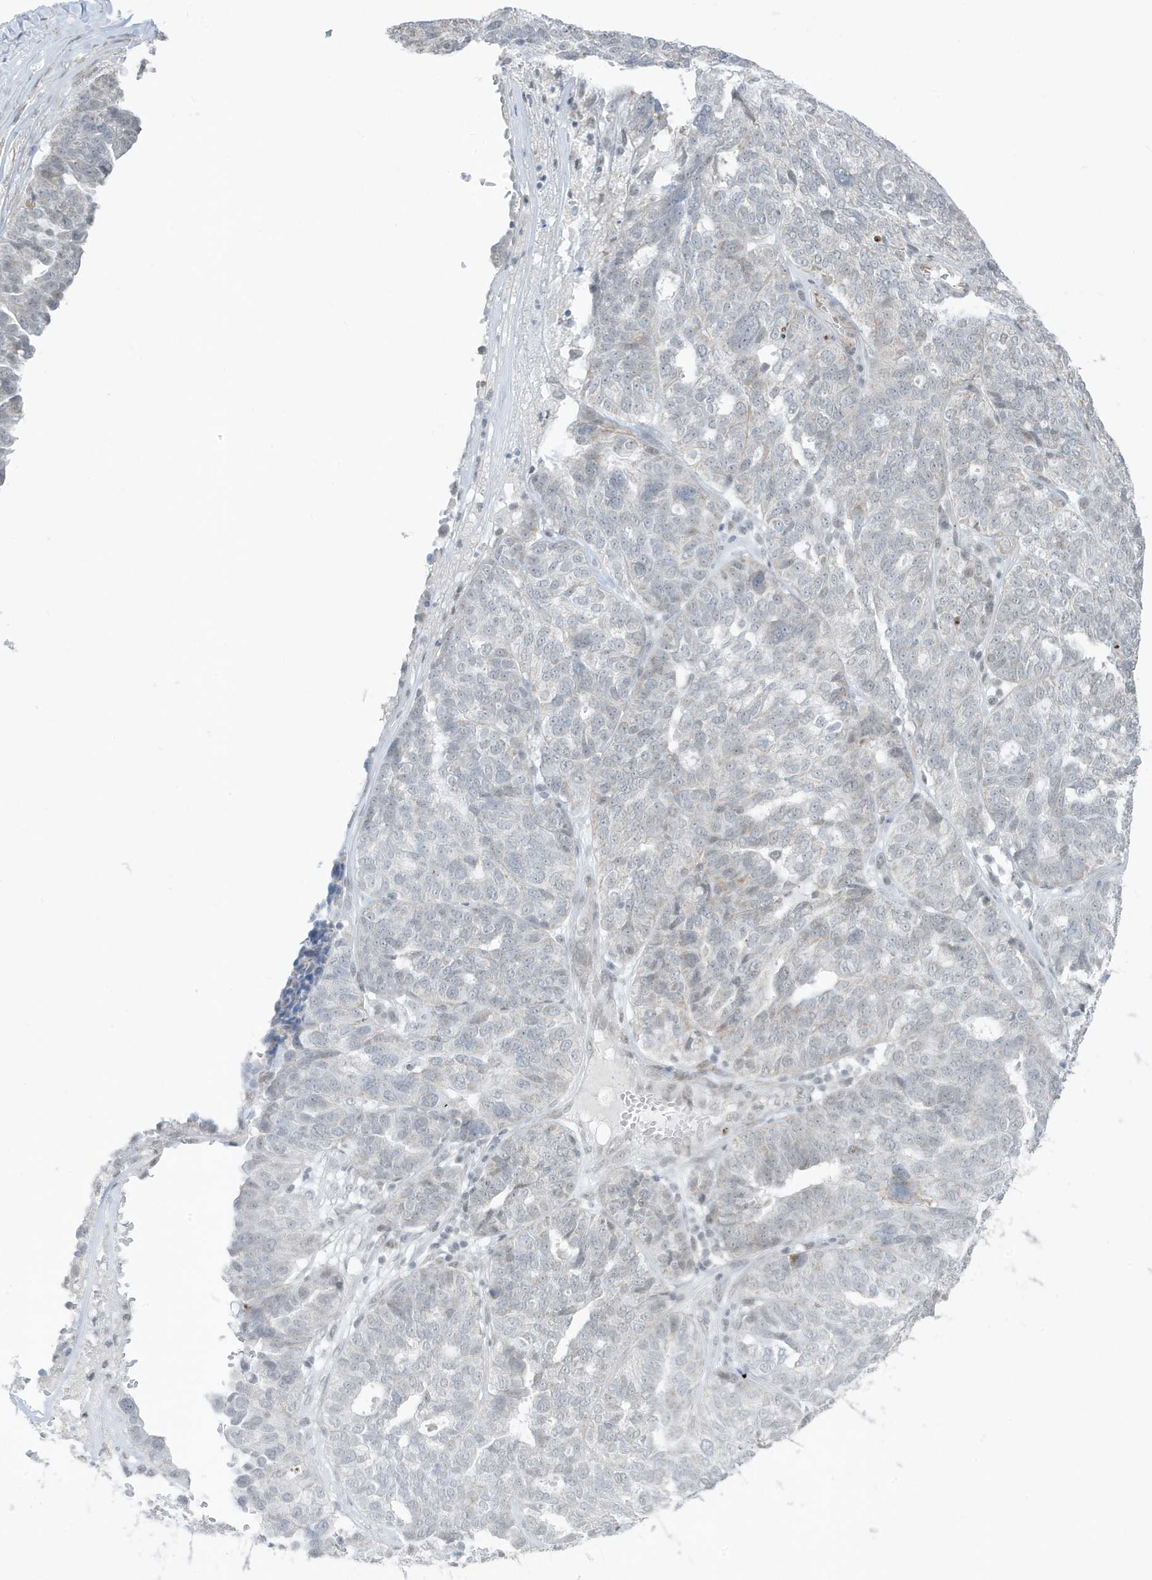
{"staining": {"intensity": "negative", "quantity": "none", "location": "none"}, "tissue": "ovarian cancer", "cell_type": "Tumor cells", "image_type": "cancer", "snomed": [{"axis": "morphology", "description": "Cystadenocarcinoma, serous, NOS"}, {"axis": "topography", "description": "Ovary"}], "caption": "The photomicrograph exhibits no staining of tumor cells in ovarian cancer.", "gene": "CHCHD4", "patient": {"sex": "female", "age": 59}}